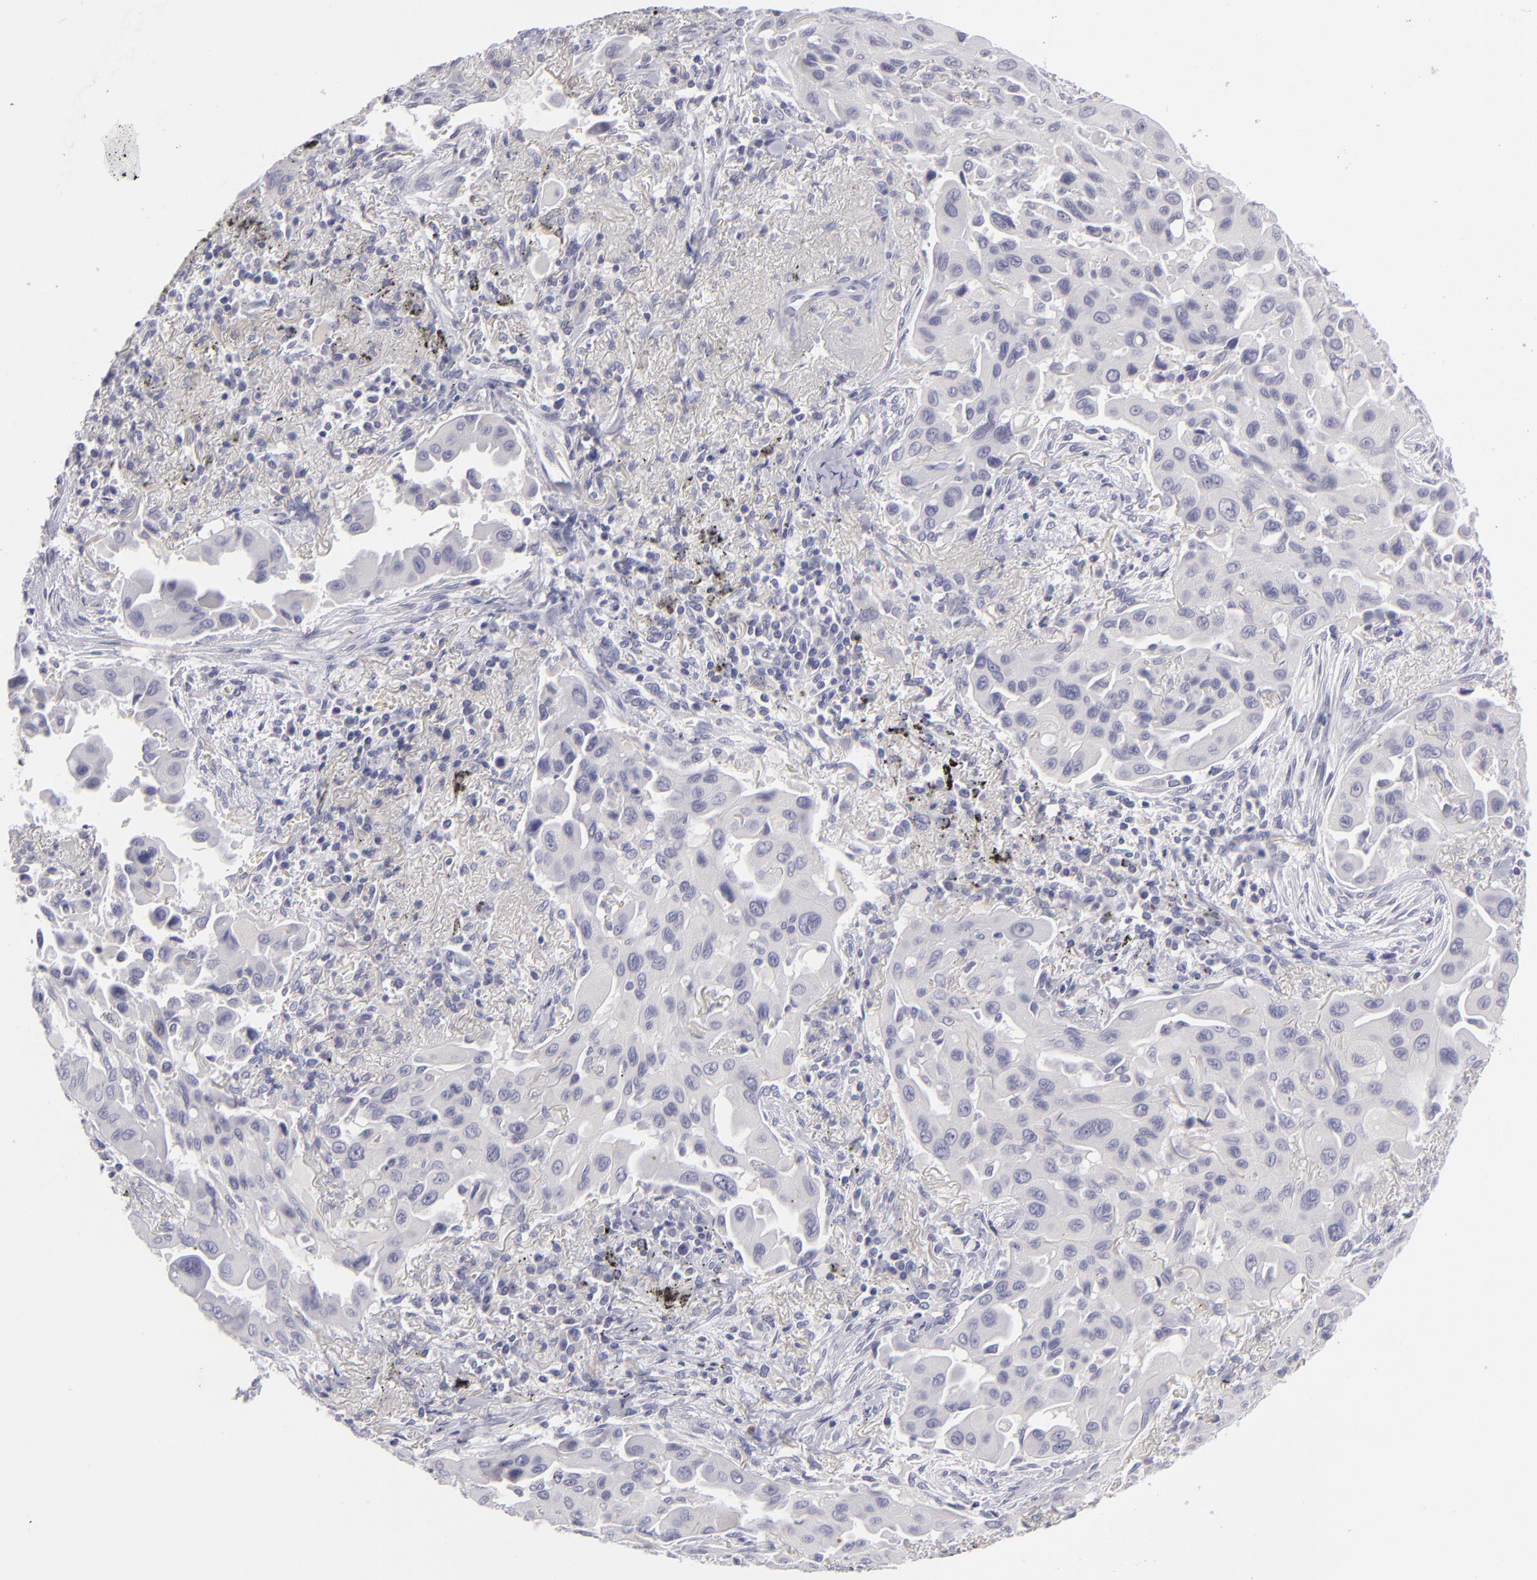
{"staining": {"intensity": "negative", "quantity": "none", "location": "none"}, "tissue": "lung cancer", "cell_type": "Tumor cells", "image_type": "cancer", "snomed": [{"axis": "morphology", "description": "Adenocarcinoma, NOS"}, {"axis": "topography", "description": "Lung"}], "caption": "Immunohistochemistry of human lung cancer shows no positivity in tumor cells.", "gene": "TNNC1", "patient": {"sex": "male", "age": 68}}